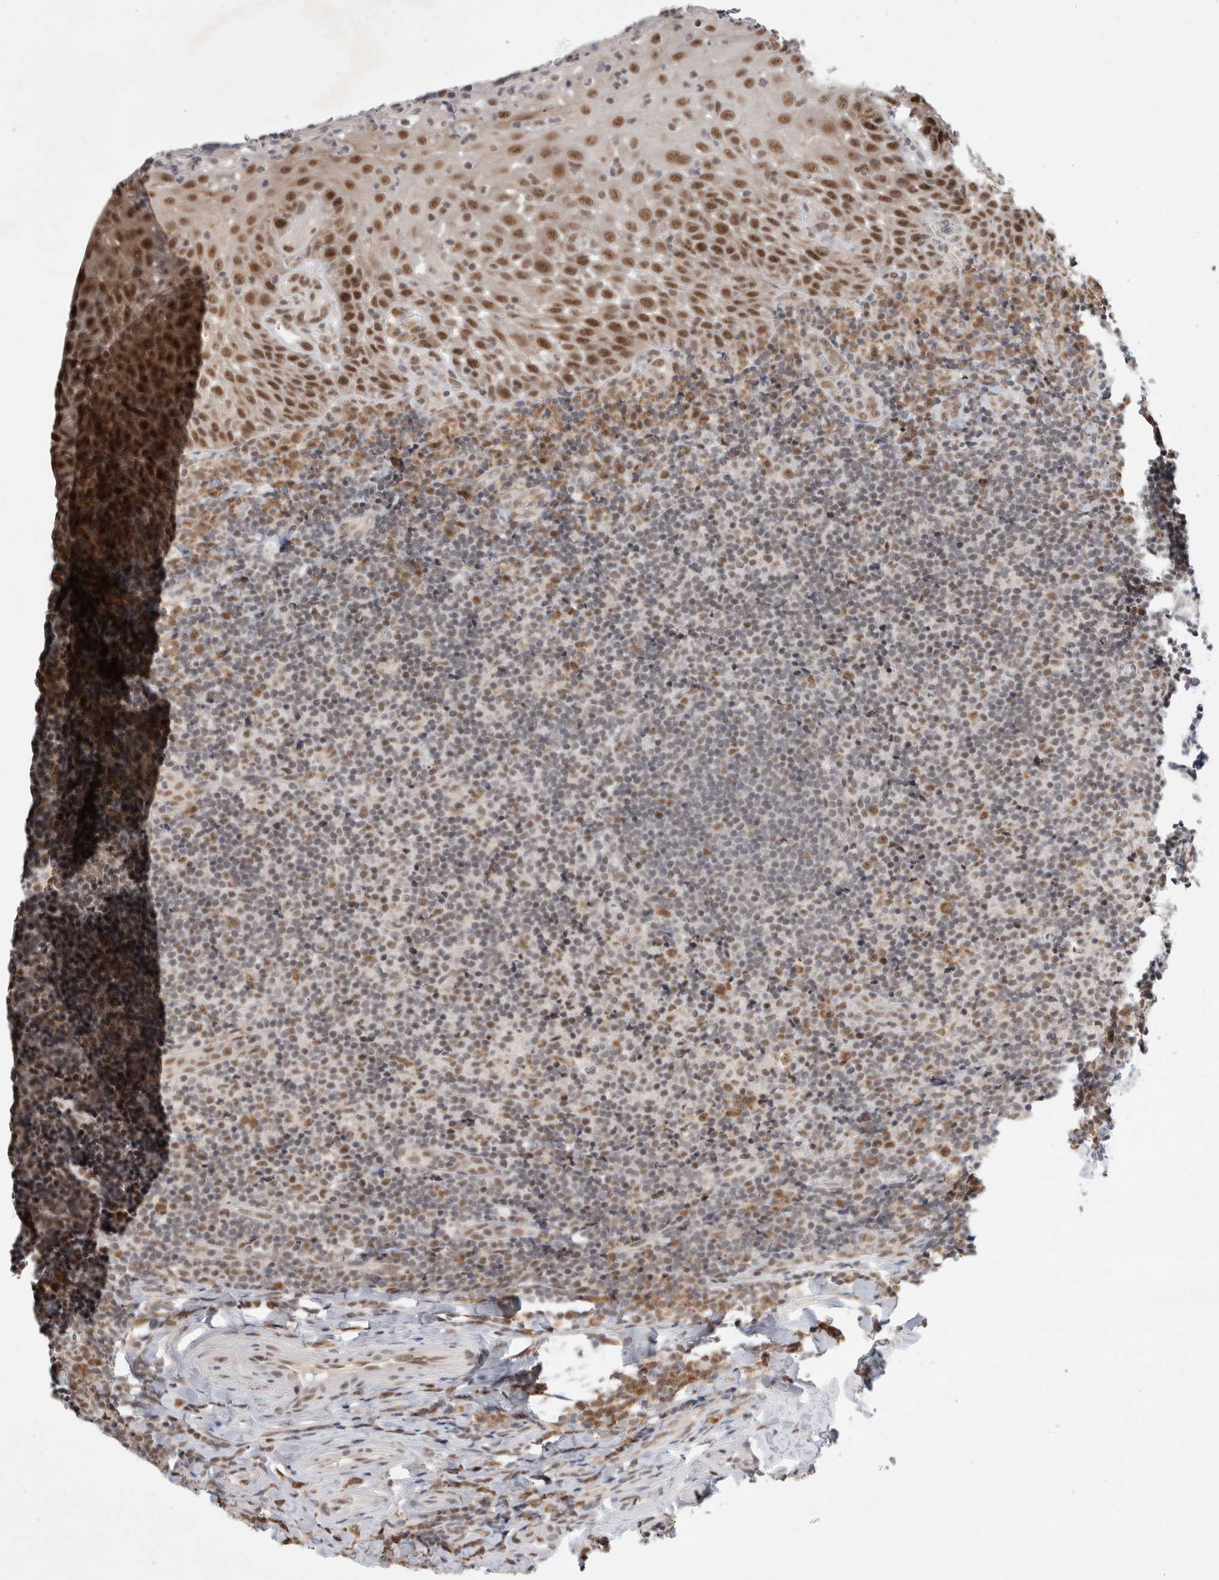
{"staining": {"intensity": "moderate", "quantity": ">75%", "location": "nuclear"}, "tissue": "tonsil", "cell_type": "Germinal center cells", "image_type": "normal", "snomed": [{"axis": "morphology", "description": "Normal tissue, NOS"}, {"axis": "topography", "description": "Tonsil"}], "caption": "IHC image of unremarkable tonsil: human tonsil stained using immunohistochemistry reveals medium levels of moderate protein expression localized specifically in the nuclear of germinal center cells, appearing as a nuclear brown color.", "gene": "NCAPG2", "patient": {"sex": "male", "age": 37}}